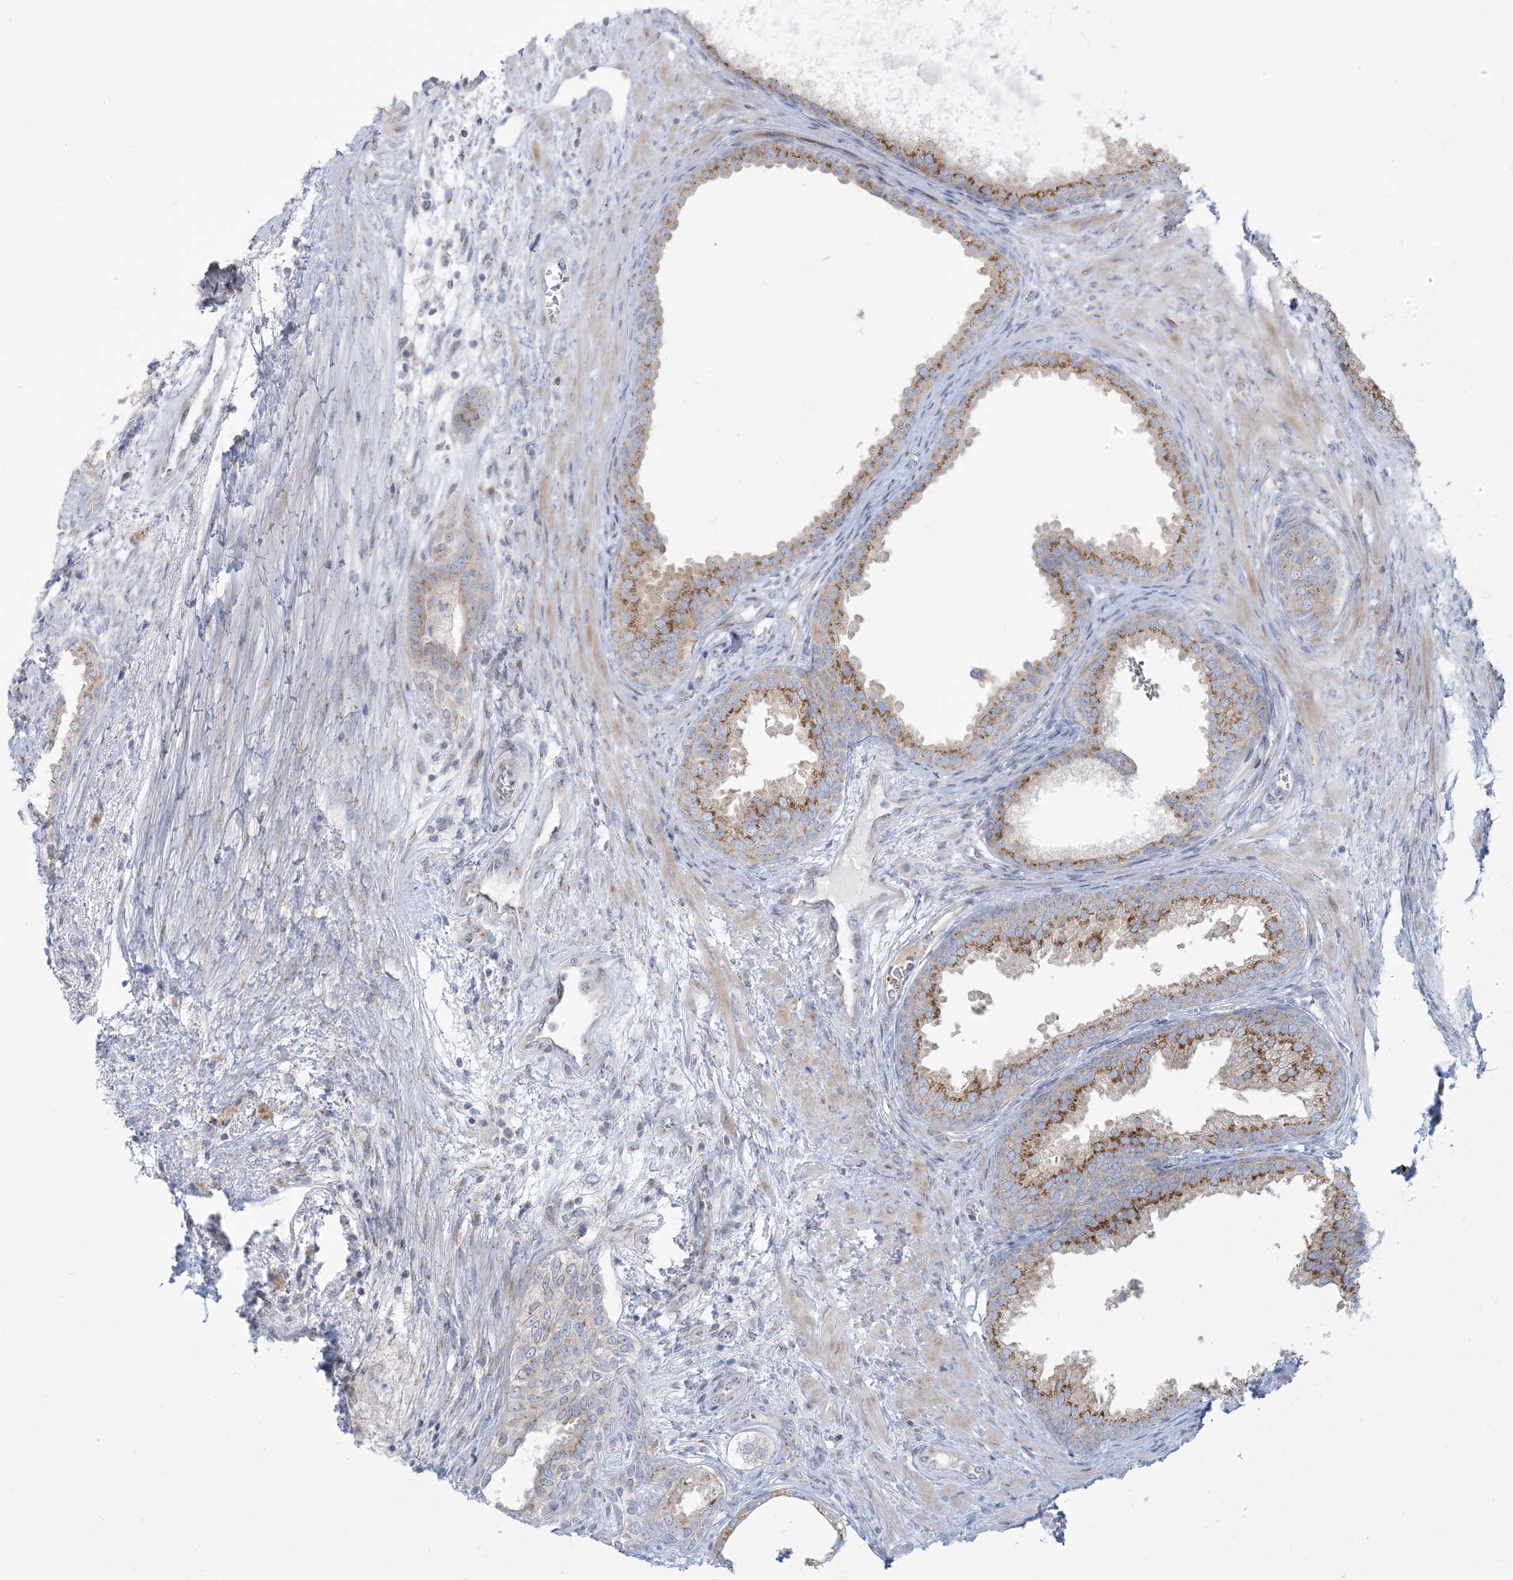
{"staining": {"intensity": "strong", "quantity": "25%-75%", "location": "cytoplasmic/membranous"}, "tissue": "prostate", "cell_type": "Glandular cells", "image_type": "normal", "snomed": [{"axis": "morphology", "description": "Normal tissue, NOS"}, {"axis": "topography", "description": "Prostate"}], "caption": "Immunohistochemical staining of normal prostate demonstrates high levels of strong cytoplasmic/membranous staining in approximately 25%-75% of glandular cells.", "gene": "AFTPH", "patient": {"sex": "male", "age": 76}}